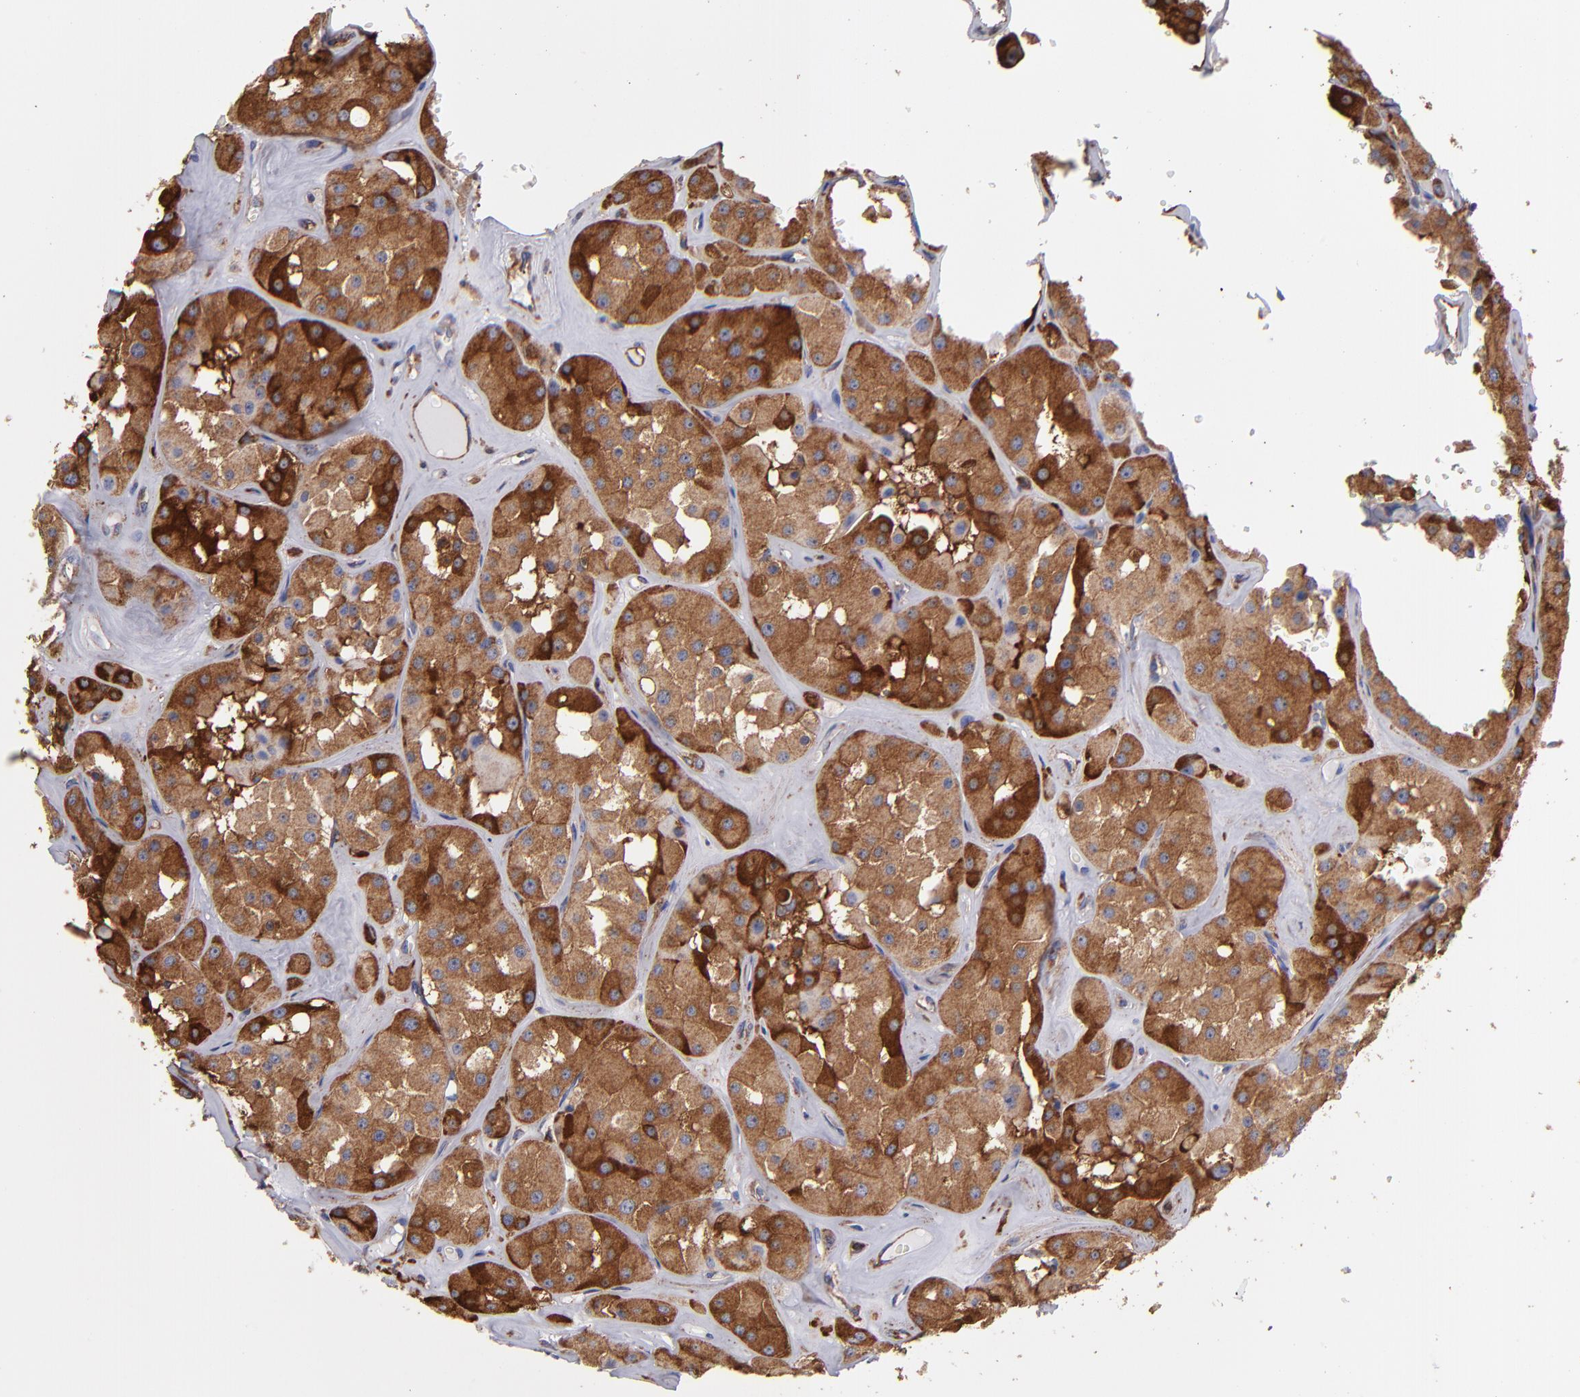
{"staining": {"intensity": "strong", "quantity": ">75%", "location": "cytoplasmic/membranous"}, "tissue": "renal cancer", "cell_type": "Tumor cells", "image_type": "cancer", "snomed": [{"axis": "morphology", "description": "Adenocarcinoma, uncertain malignant potential"}, {"axis": "topography", "description": "Kidney"}], "caption": "Protein analysis of renal cancer (adenocarcinoma,  uncertain malignant potential) tissue displays strong cytoplasmic/membranous positivity in approximately >75% of tumor cells. The protein is stained brown, and the nuclei are stained in blue (DAB (3,3'-diaminobenzidine) IHC with brightfield microscopy, high magnification).", "gene": "MVP", "patient": {"sex": "male", "age": 63}}